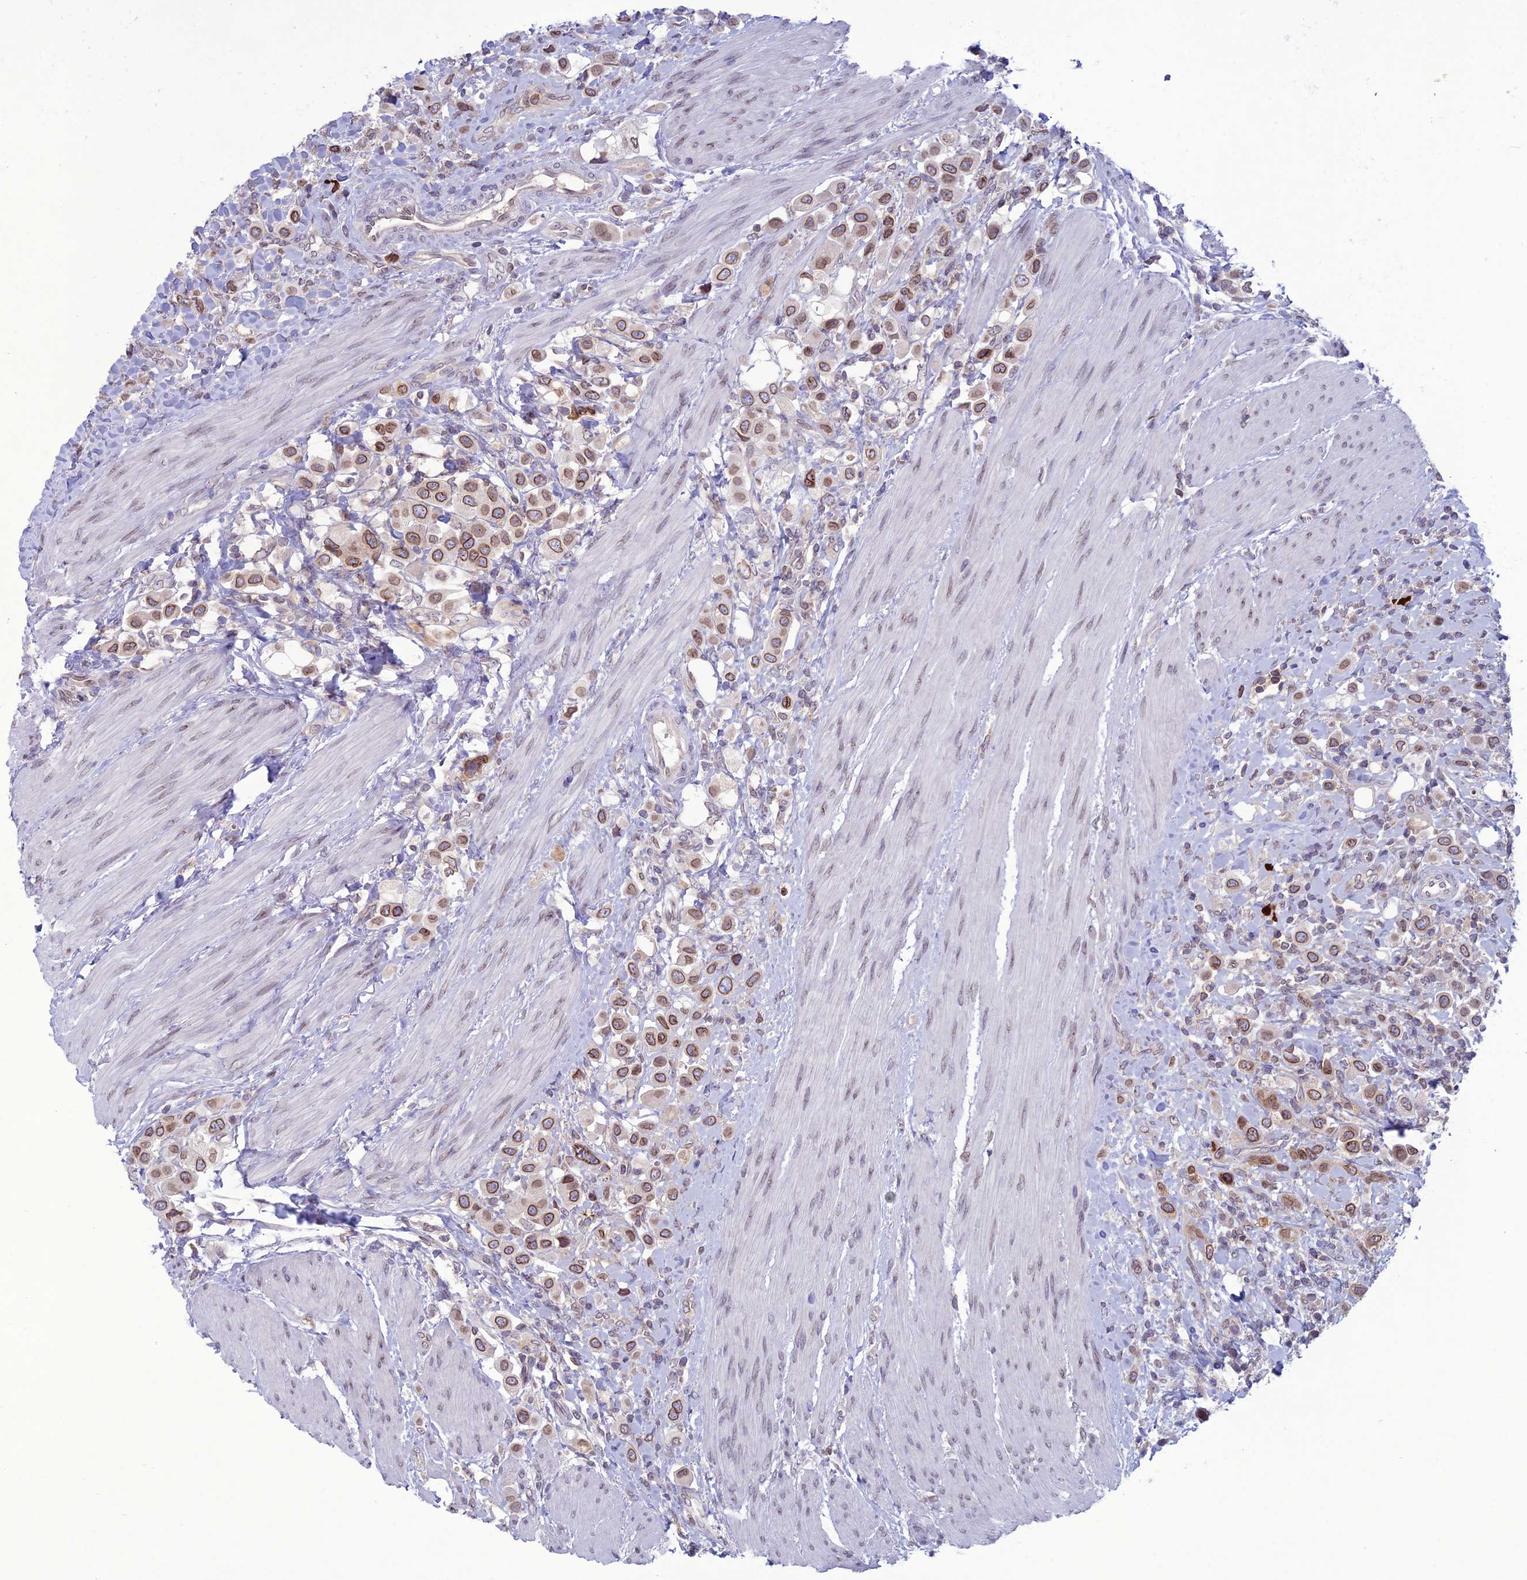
{"staining": {"intensity": "moderate", "quantity": ">75%", "location": "cytoplasmic/membranous,nuclear"}, "tissue": "urothelial cancer", "cell_type": "Tumor cells", "image_type": "cancer", "snomed": [{"axis": "morphology", "description": "Urothelial carcinoma, High grade"}, {"axis": "topography", "description": "Urinary bladder"}], "caption": "Immunohistochemical staining of human urothelial cancer demonstrates medium levels of moderate cytoplasmic/membranous and nuclear staining in approximately >75% of tumor cells. (DAB (3,3'-diaminobenzidine) = brown stain, brightfield microscopy at high magnification).", "gene": "WDR46", "patient": {"sex": "male", "age": 50}}